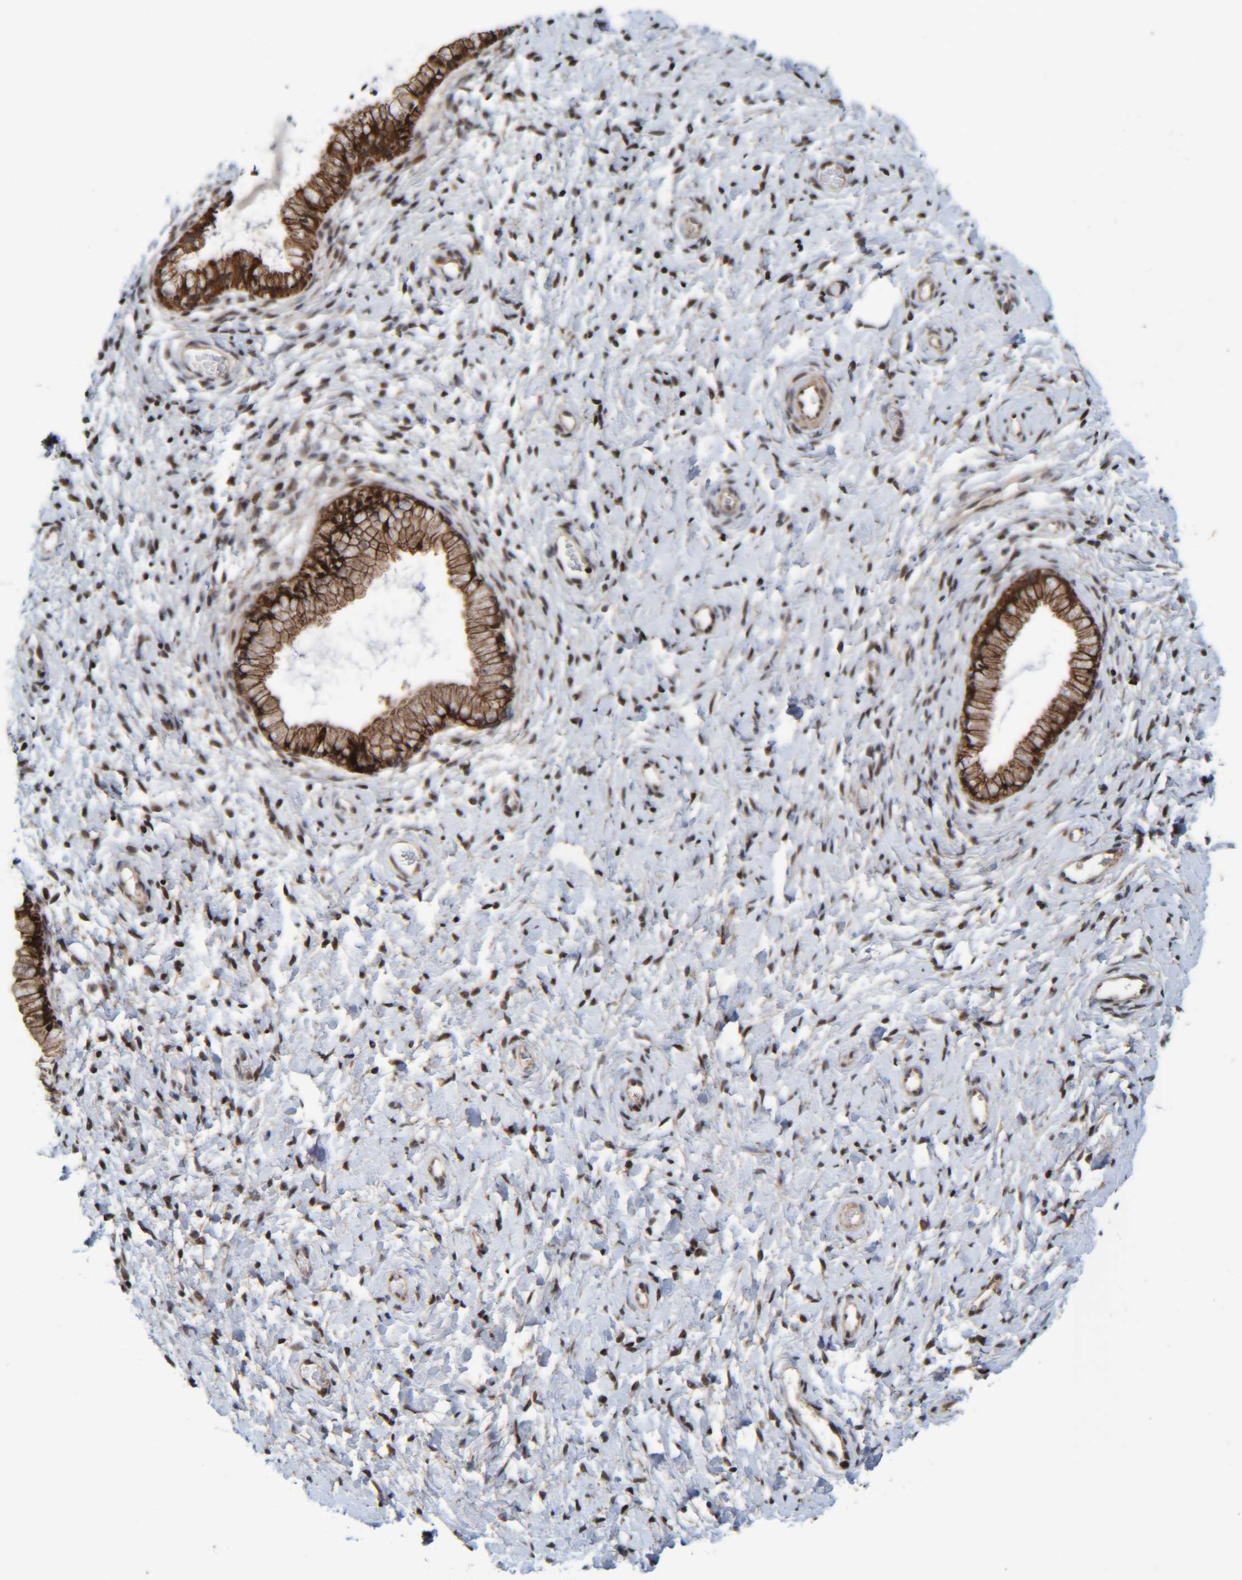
{"staining": {"intensity": "strong", "quantity": ">75%", "location": "cytoplasmic/membranous,nuclear"}, "tissue": "cervix", "cell_type": "Glandular cells", "image_type": "normal", "snomed": [{"axis": "morphology", "description": "Normal tissue, NOS"}, {"axis": "topography", "description": "Cervix"}], "caption": "Immunohistochemical staining of benign human cervix demonstrates high levels of strong cytoplasmic/membranous,nuclear positivity in about >75% of glandular cells.", "gene": "CCDC57", "patient": {"sex": "female", "age": 72}}